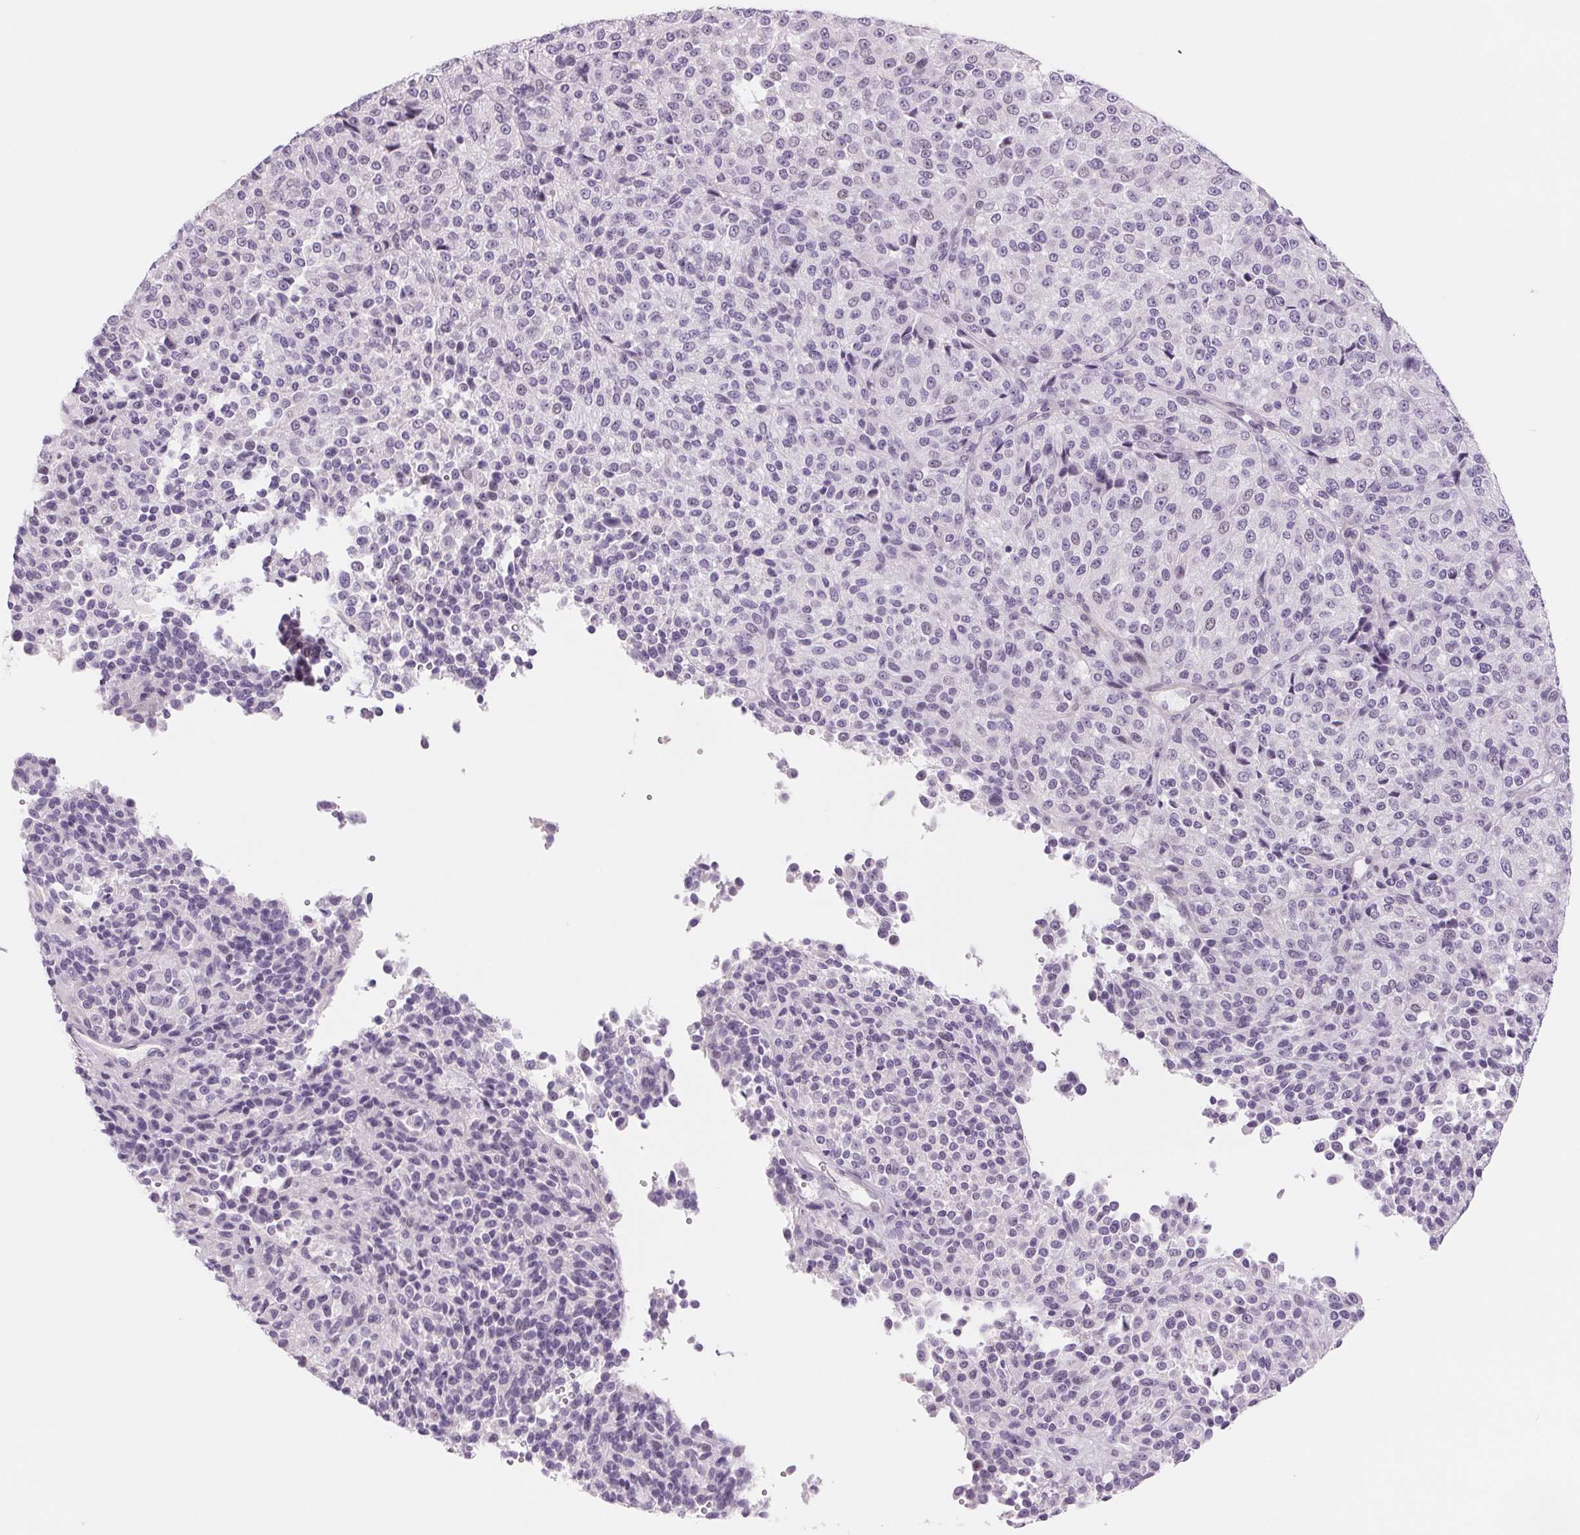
{"staining": {"intensity": "negative", "quantity": "none", "location": "none"}, "tissue": "melanoma", "cell_type": "Tumor cells", "image_type": "cancer", "snomed": [{"axis": "morphology", "description": "Malignant melanoma, Metastatic site"}, {"axis": "topography", "description": "Brain"}], "caption": "This histopathology image is of malignant melanoma (metastatic site) stained with immunohistochemistry (IHC) to label a protein in brown with the nuclei are counter-stained blue. There is no positivity in tumor cells.", "gene": "CCDC168", "patient": {"sex": "female", "age": 56}}